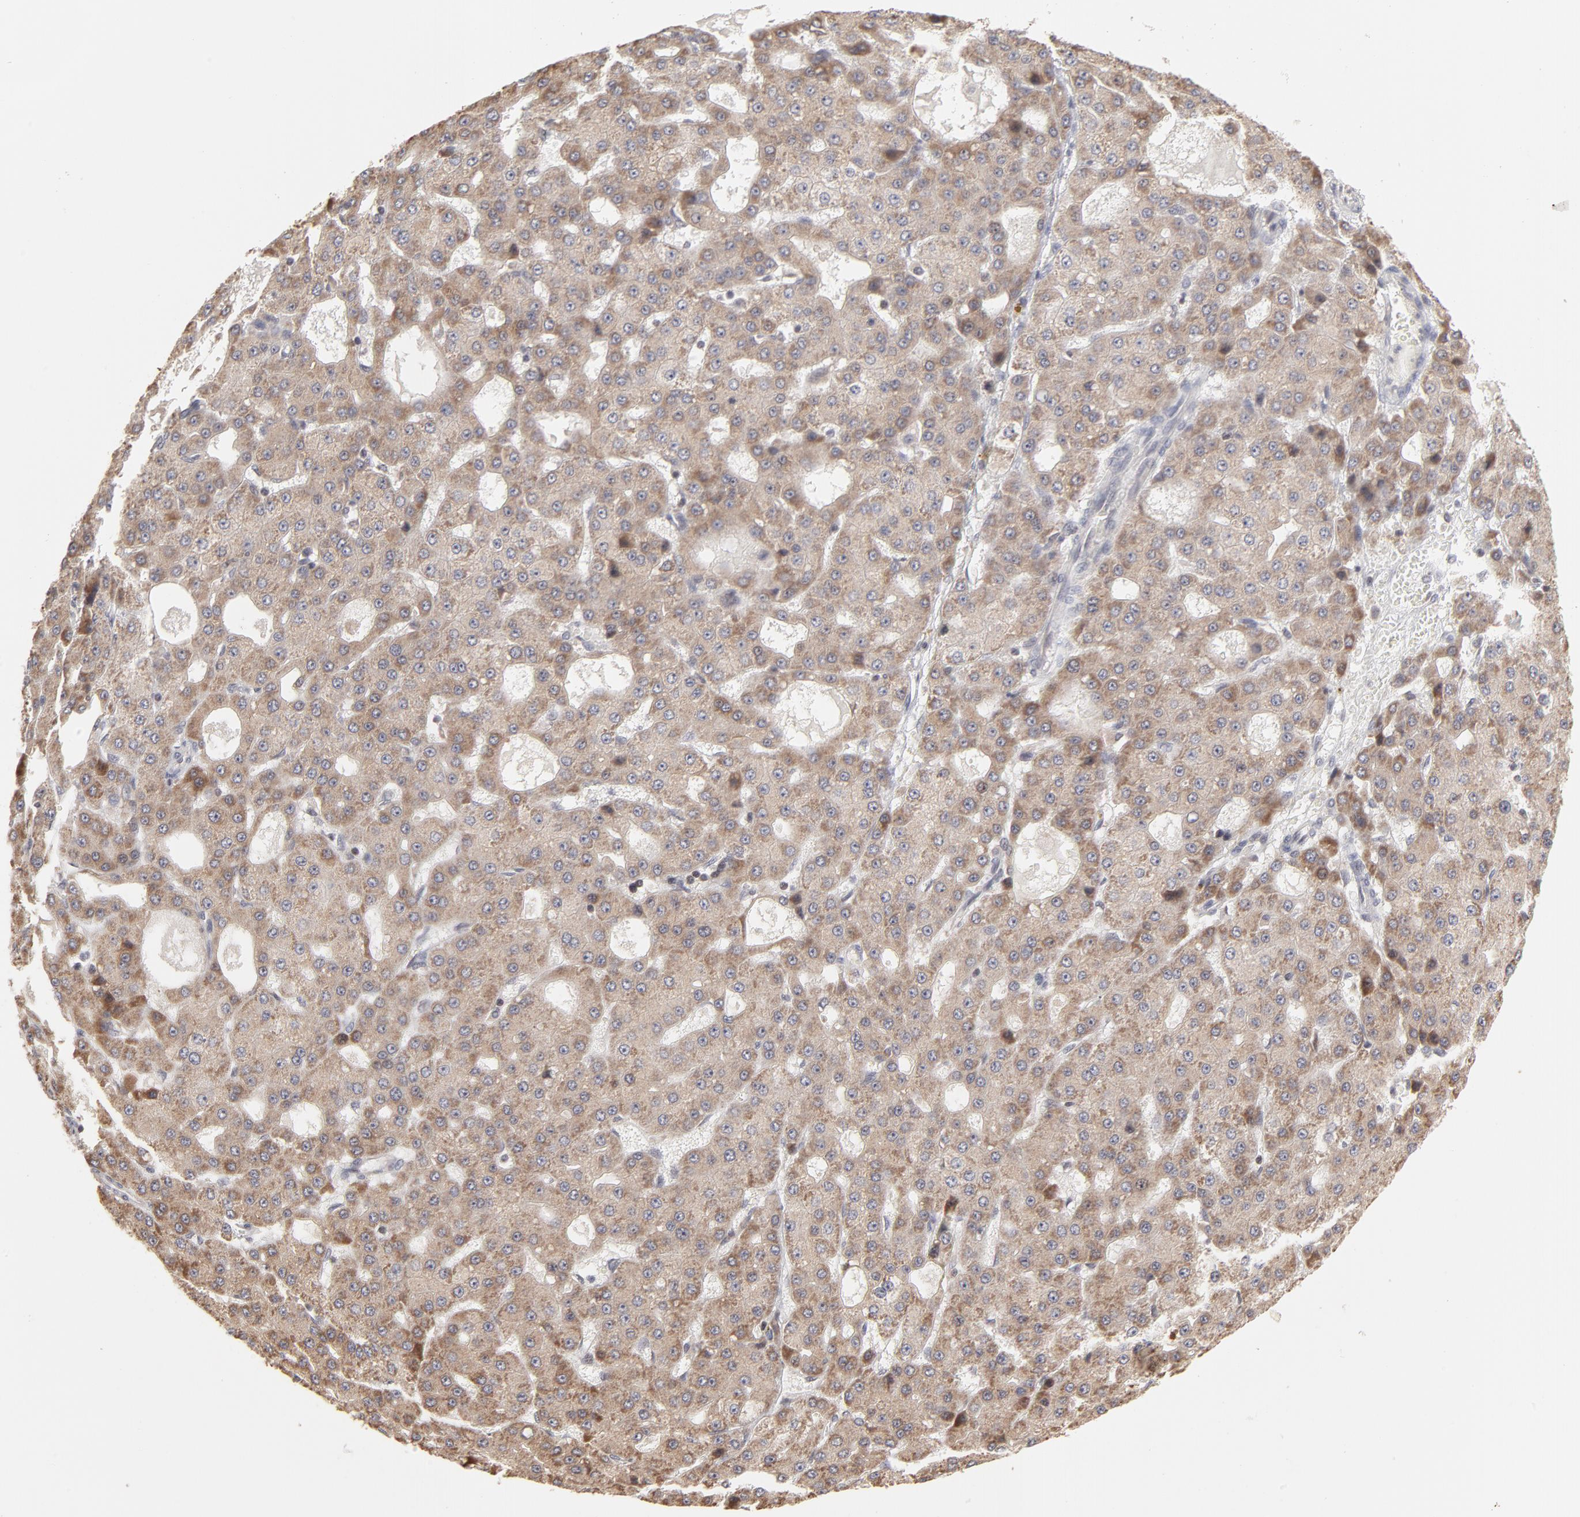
{"staining": {"intensity": "weak", "quantity": ">75%", "location": "cytoplasmic/membranous"}, "tissue": "liver cancer", "cell_type": "Tumor cells", "image_type": "cancer", "snomed": [{"axis": "morphology", "description": "Carcinoma, Hepatocellular, NOS"}, {"axis": "topography", "description": "Liver"}], "caption": "Brown immunohistochemical staining in human hepatocellular carcinoma (liver) shows weak cytoplasmic/membranous positivity in about >75% of tumor cells.", "gene": "ARIH1", "patient": {"sex": "male", "age": 47}}